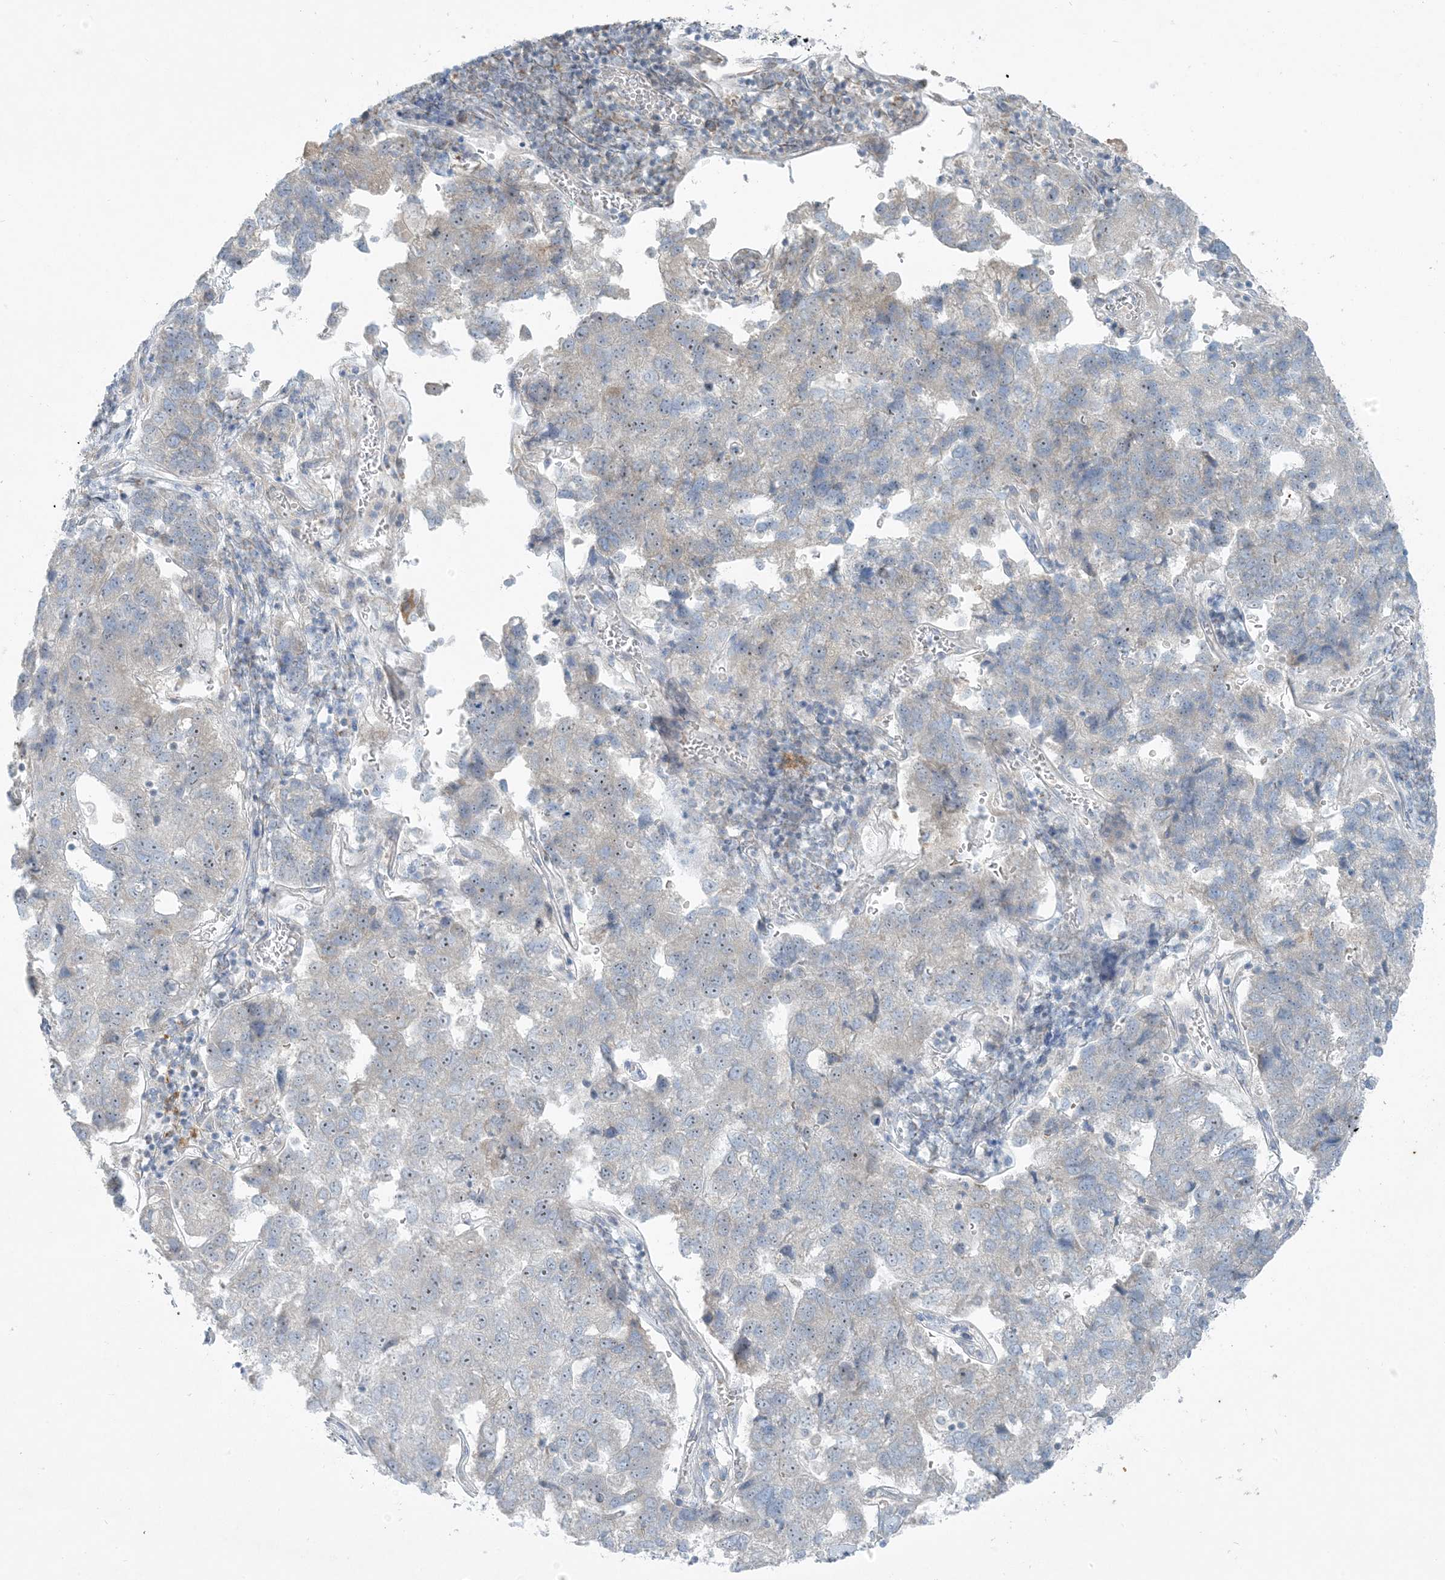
{"staining": {"intensity": "negative", "quantity": "none", "location": "none"}, "tissue": "pancreatic cancer", "cell_type": "Tumor cells", "image_type": "cancer", "snomed": [{"axis": "morphology", "description": "Adenocarcinoma, NOS"}, {"axis": "topography", "description": "Pancreas"}], "caption": "There is no significant staining in tumor cells of pancreatic adenocarcinoma.", "gene": "SCN3A", "patient": {"sex": "female", "age": 61}}